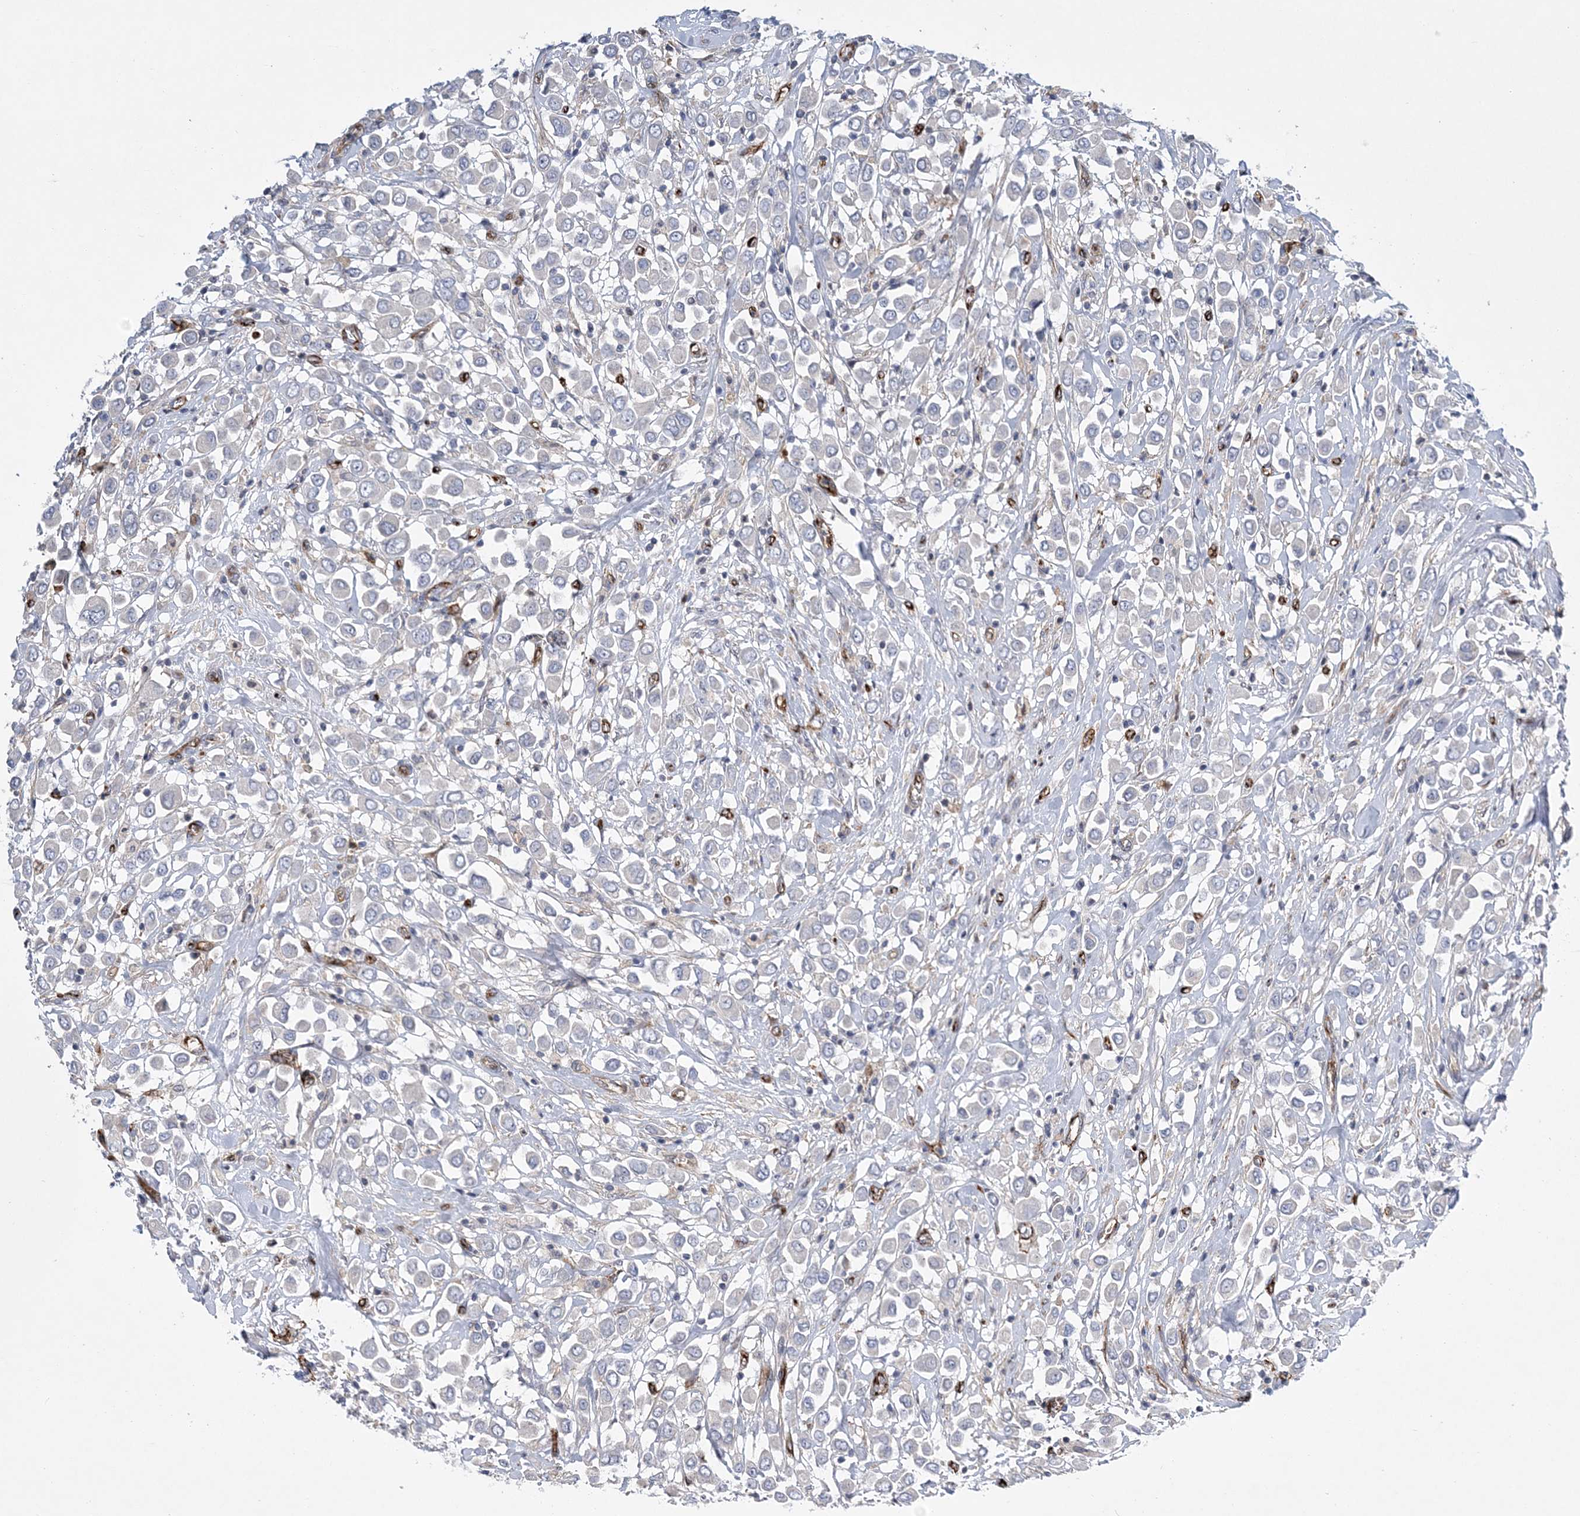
{"staining": {"intensity": "negative", "quantity": "none", "location": "none"}, "tissue": "breast cancer", "cell_type": "Tumor cells", "image_type": "cancer", "snomed": [{"axis": "morphology", "description": "Duct carcinoma"}, {"axis": "topography", "description": "Breast"}], "caption": "The immunohistochemistry (IHC) histopathology image has no significant expression in tumor cells of intraductal carcinoma (breast) tissue. Nuclei are stained in blue.", "gene": "CALN1", "patient": {"sex": "female", "age": 61}}